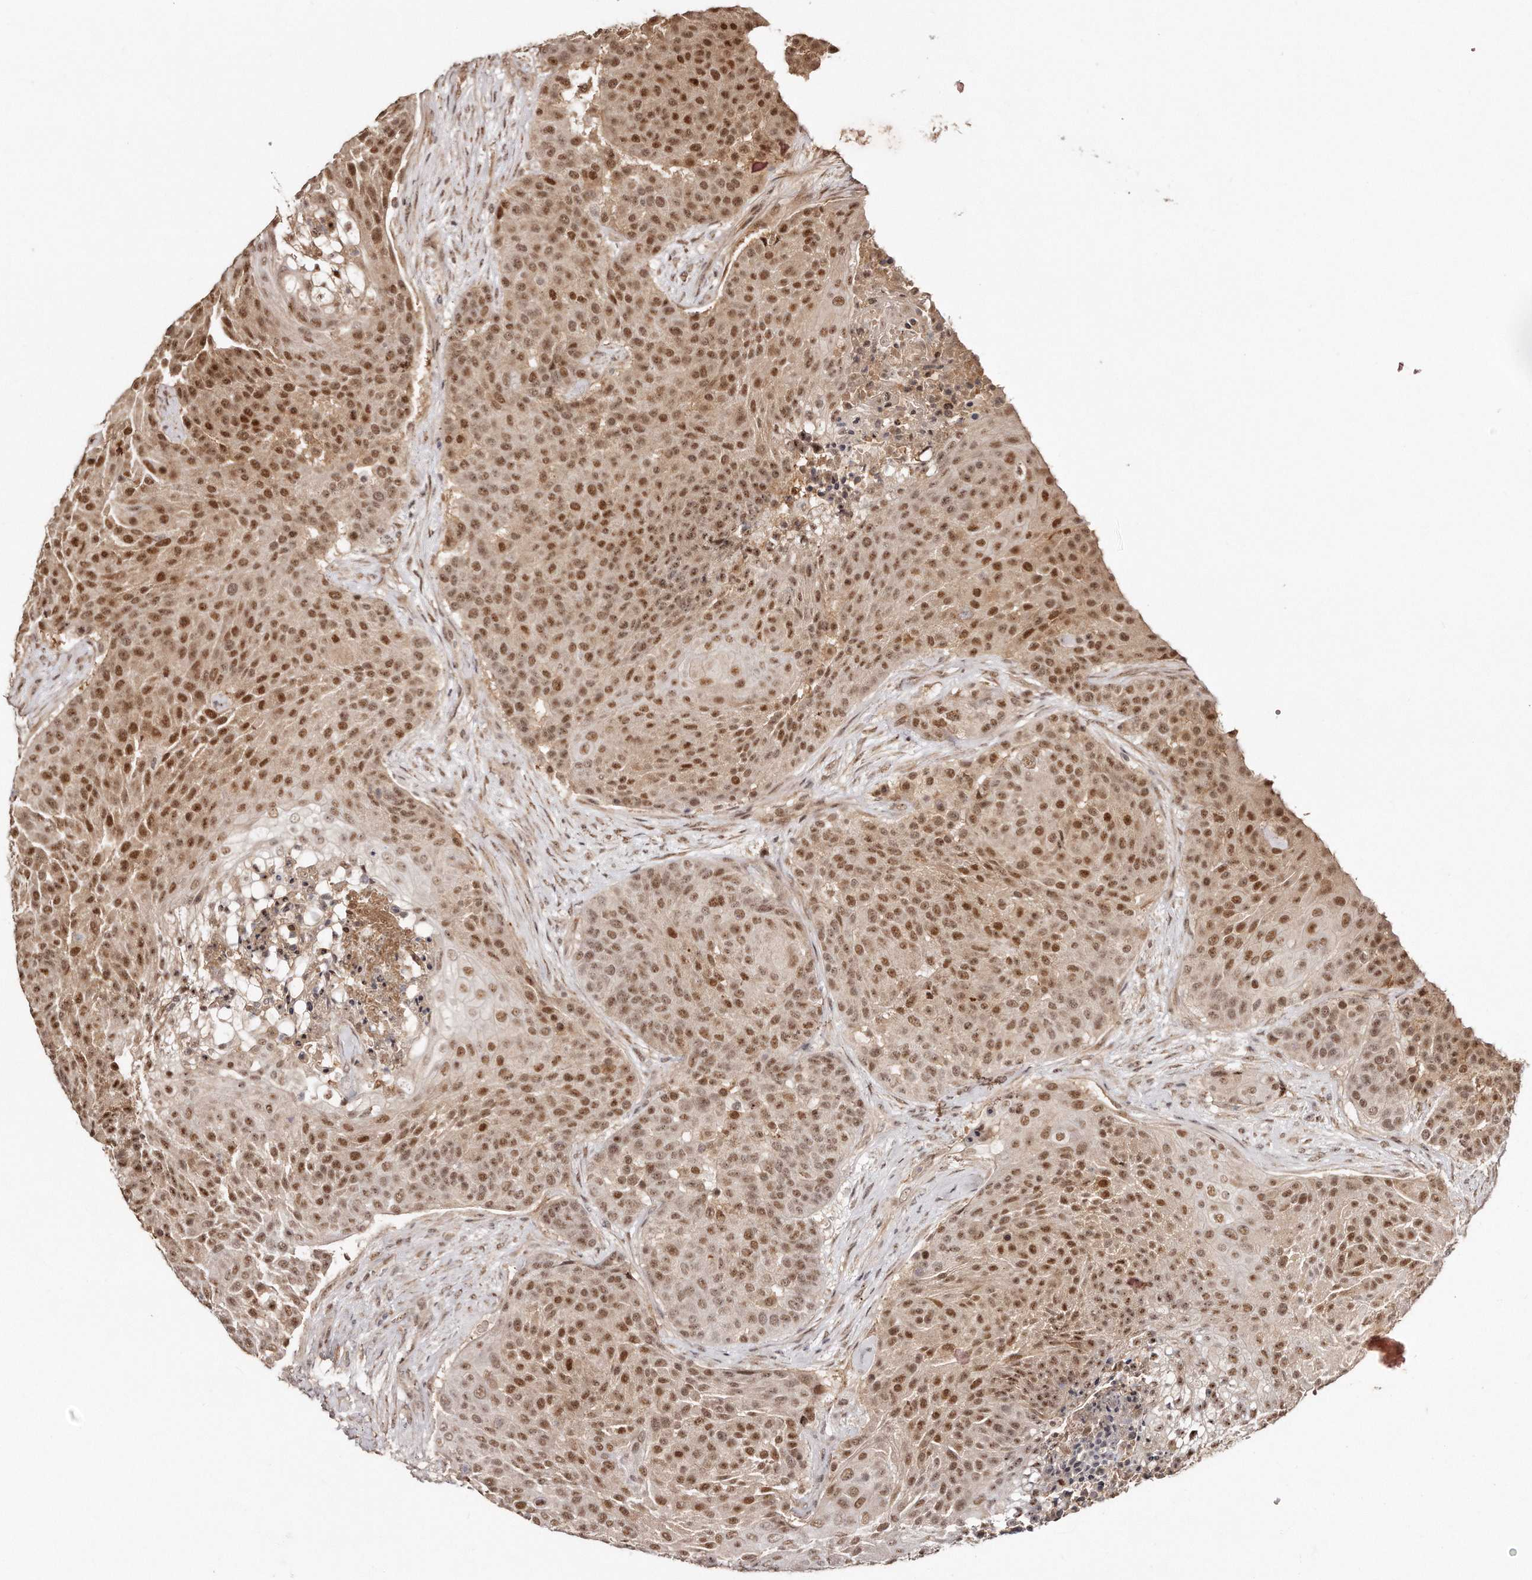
{"staining": {"intensity": "moderate", "quantity": ">75%", "location": "nuclear"}, "tissue": "urothelial cancer", "cell_type": "Tumor cells", "image_type": "cancer", "snomed": [{"axis": "morphology", "description": "Urothelial carcinoma, High grade"}, {"axis": "topography", "description": "Urinary bladder"}], "caption": "Tumor cells reveal medium levels of moderate nuclear positivity in about >75% of cells in human urothelial carcinoma (high-grade).", "gene": "SOX4", "patient": {"sex": "female", "age": 63}}